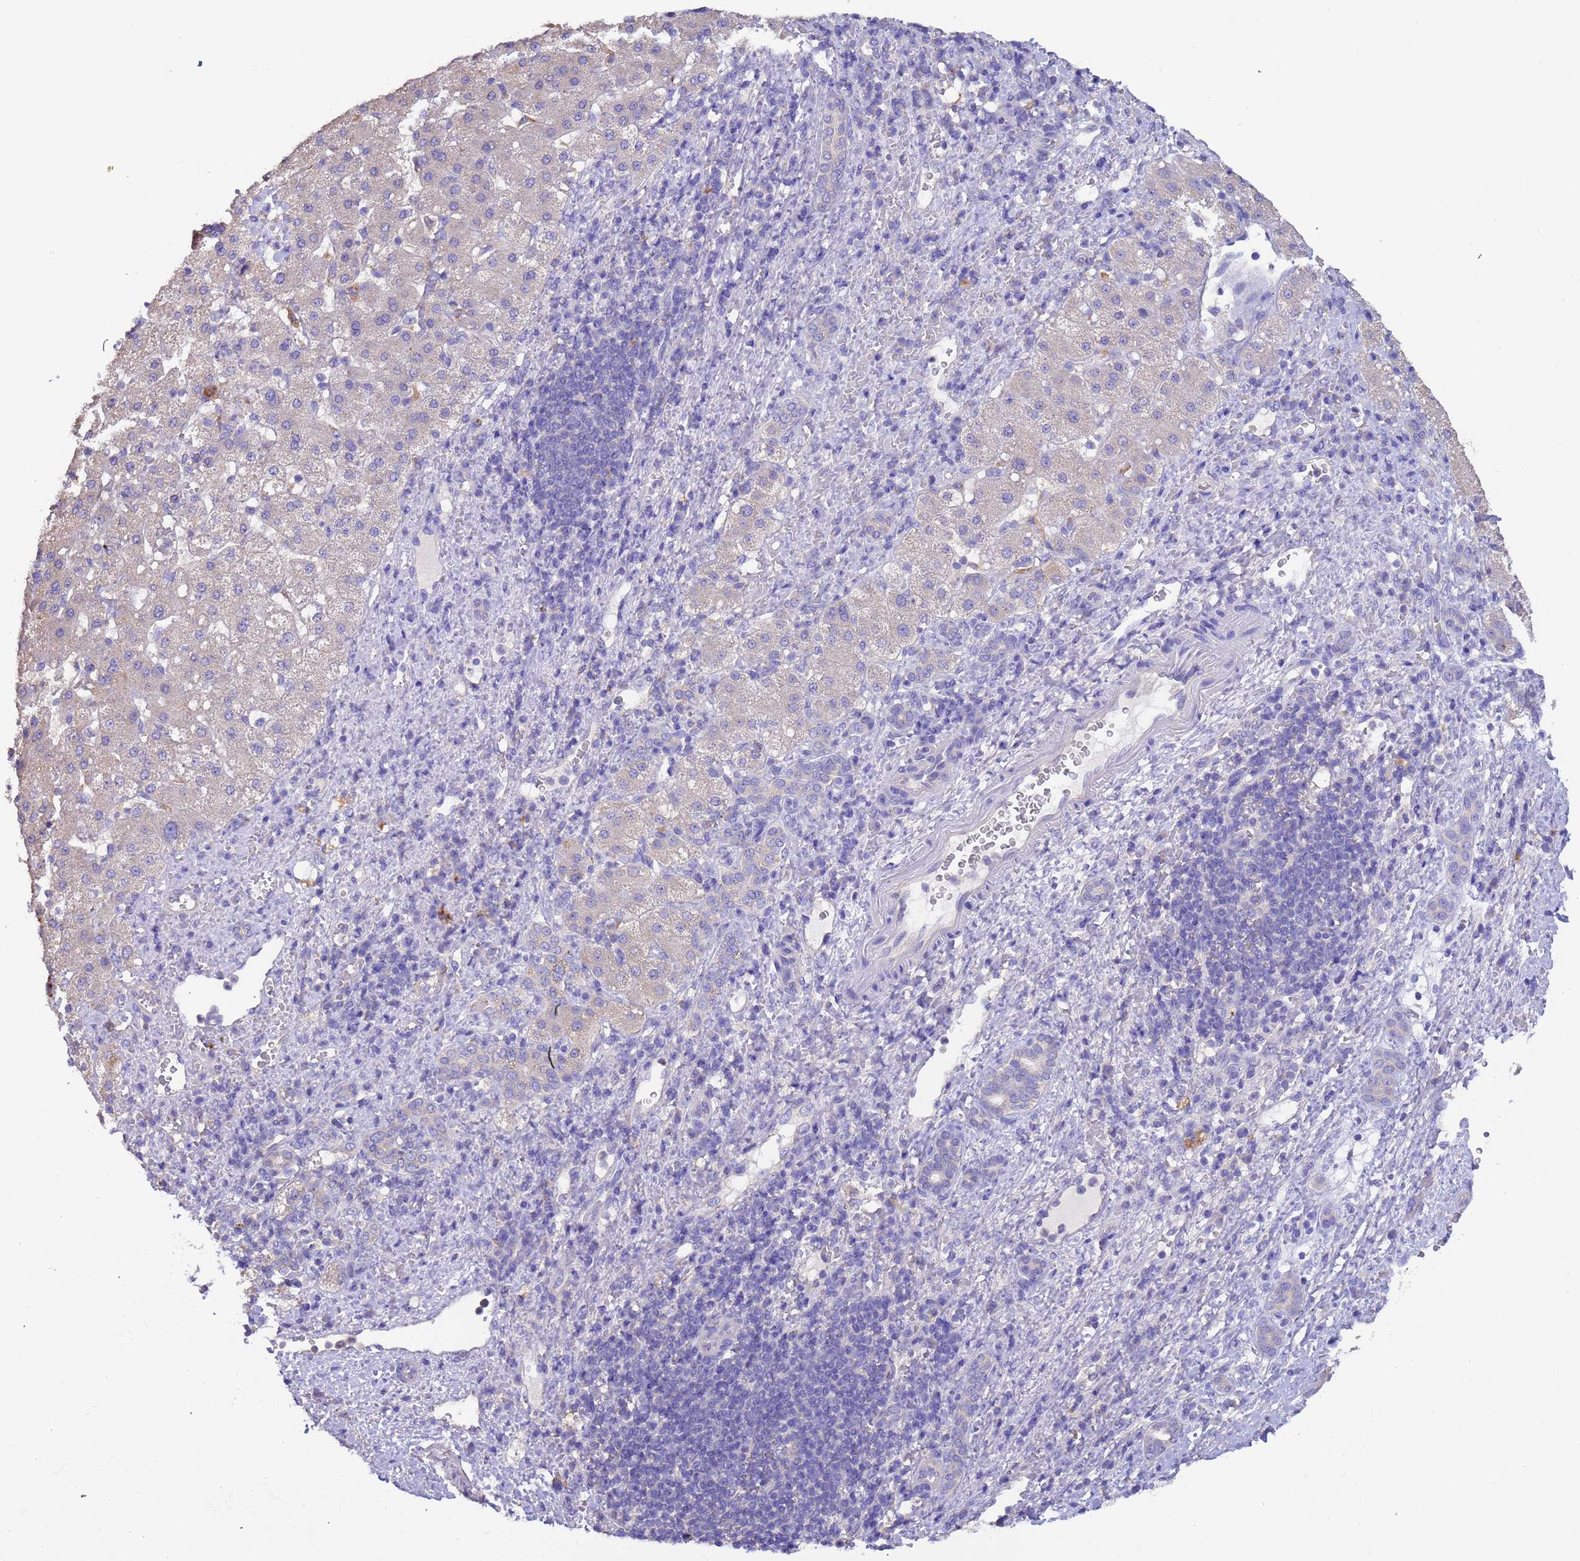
{"staining": {"intensity": "negative", "quantity": "none", "location": "none"}, "tissue": "liver cancer", "cell_type": "Tumor cells", "image_type": "cancer", "snomed": [{"axis": "morphology", "description": "Normal tissue, NOS"}, {"axis": "morphology", "description": "Carcinoma, Hepatocellular, NOS"}, {"axis": "topography", "description": "Liver"}], "caption": "This is an immunohistochemistry histopathology image of human hepatocellular carcinoma (liver). There is no expression in tumor cells.", "gene": "SRL", "patient": {"sex": "male", "age": 57}}